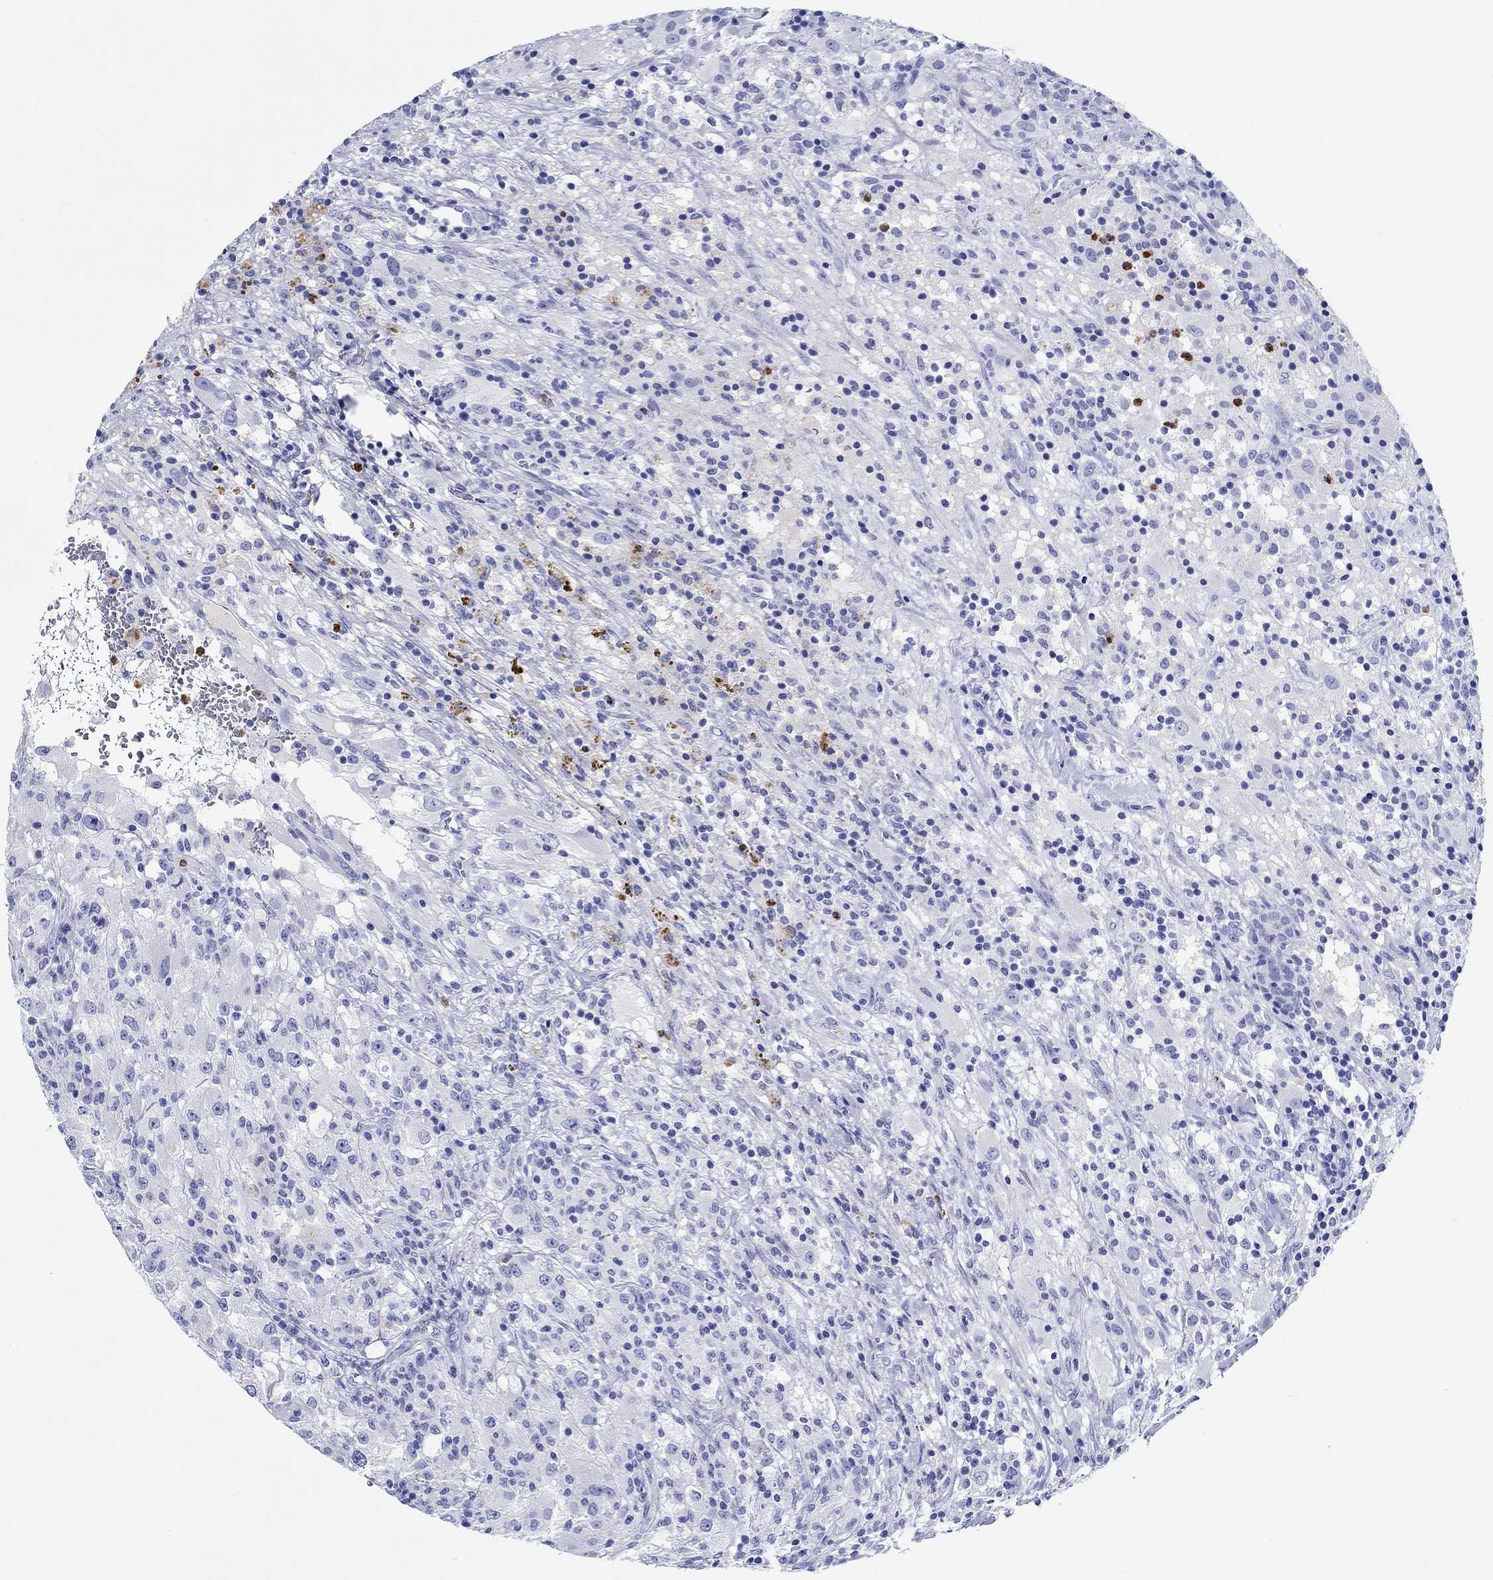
{"staining": {"intensity": "negative", "quantity": "none", "location": "none"}, "tissue": "renal cancer", "cell_type": "Tumor cells", "image_type": "cancer", "snomed": [{"axis": "morphology", "description": "Adenocarcinoma, NOS"}, {"axis": "topography", "description": "Kidney"}], "caption": "IHC of human adenocarcinoma (renal) displays no expression in tumor cells.", "gene": "EPX", "patient": {"sex": "female", "age": 67}}